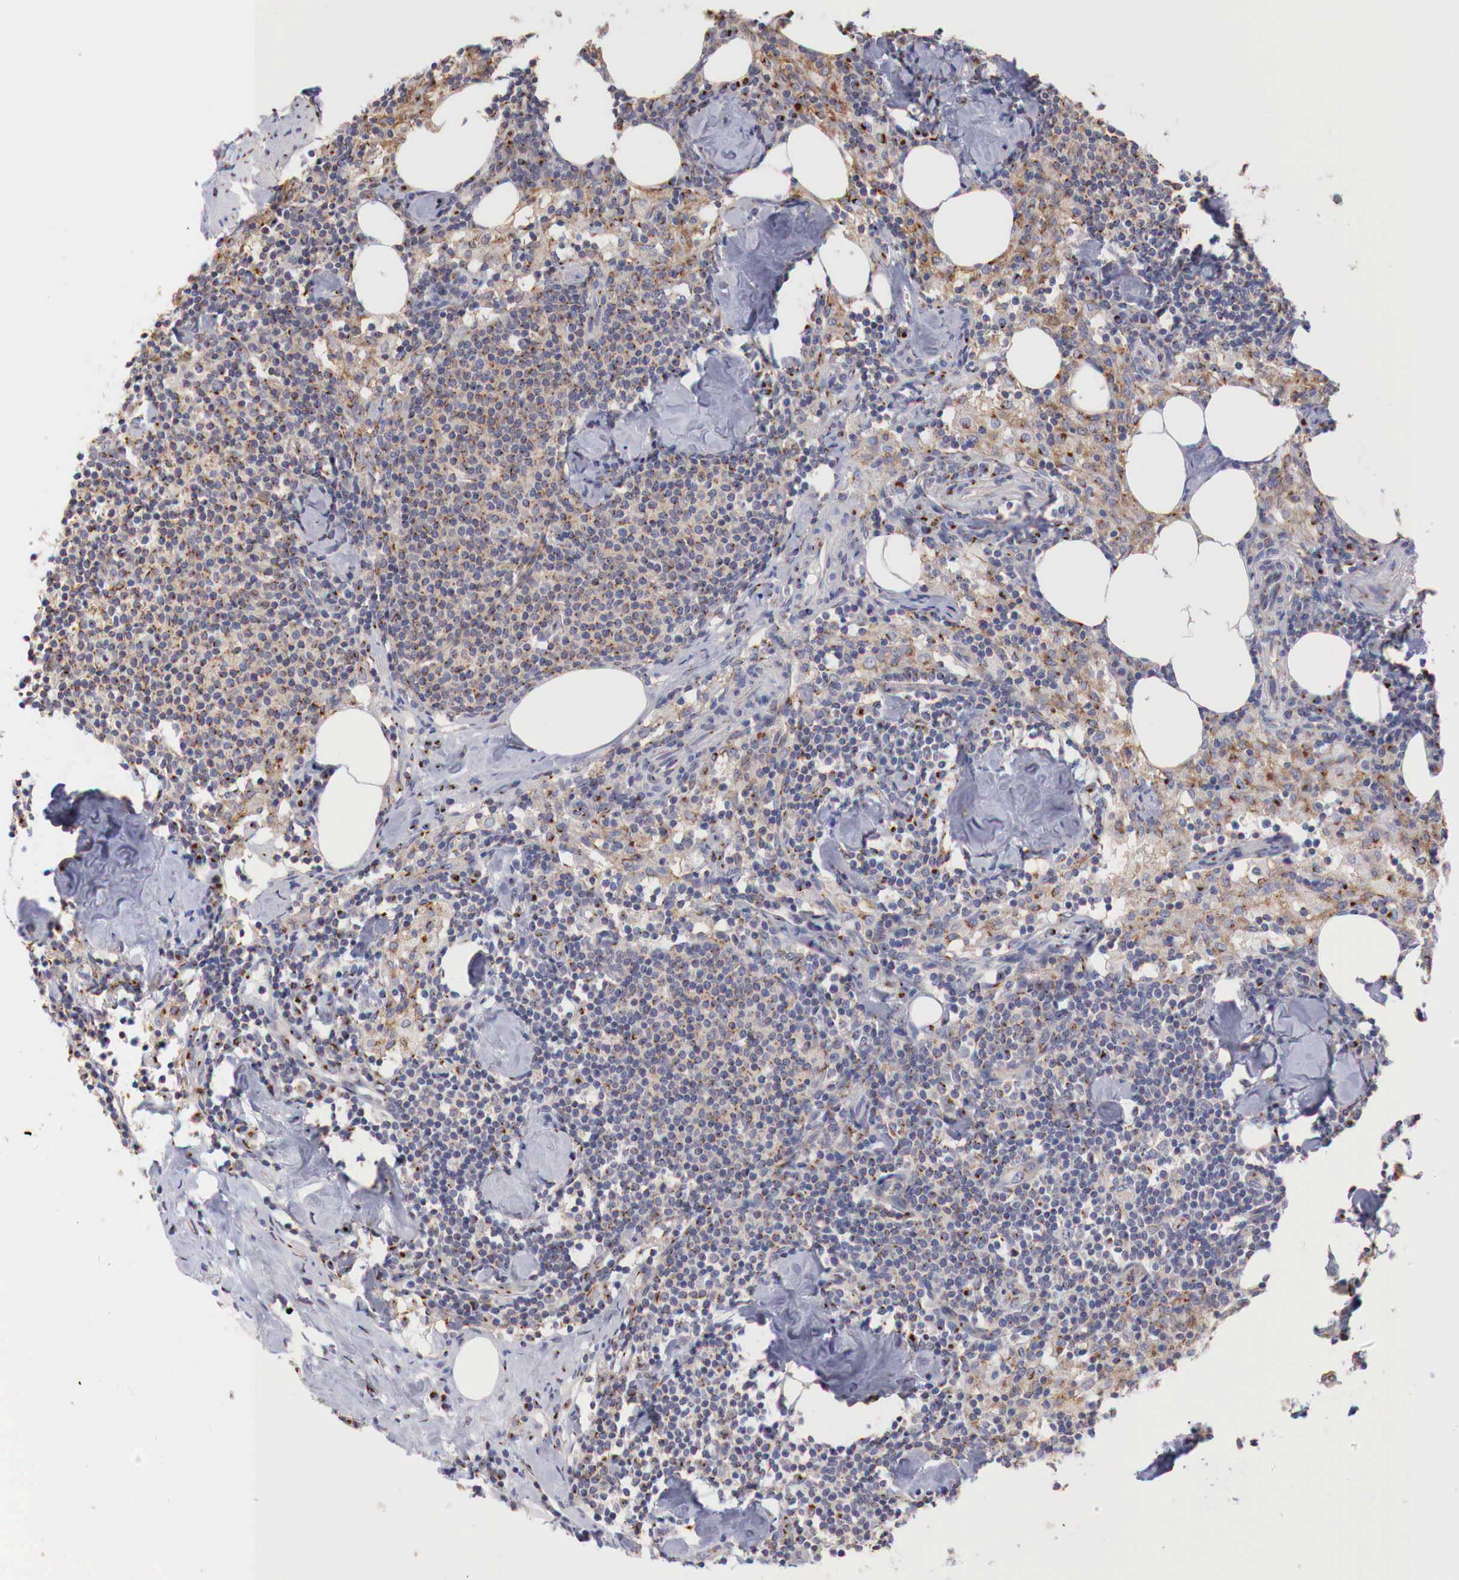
{"staining": {"intensity": "moderate", "quantity": "25%-75%", "location": "cytoplasmic/membranous"}, "tissue": "lymph node", "cell_type": "Germinal center cells", "image_type": "normal", "snomed": [{"axis": "morphology", "description": "Normal tissue, NOS"}, {"axis": "topography", "description": "Lymph node"}], "caption": "A brown stain shows moderate cytoplasmic/membranous staining of a protein in germinal center cells of benign human lymph node. Immunohistochemistry (ihc) stains the protein of interest in brown and the nuclei are stained blue.", "gene": "SYAP1", "patient": {"sex": "male", "age": 67}}